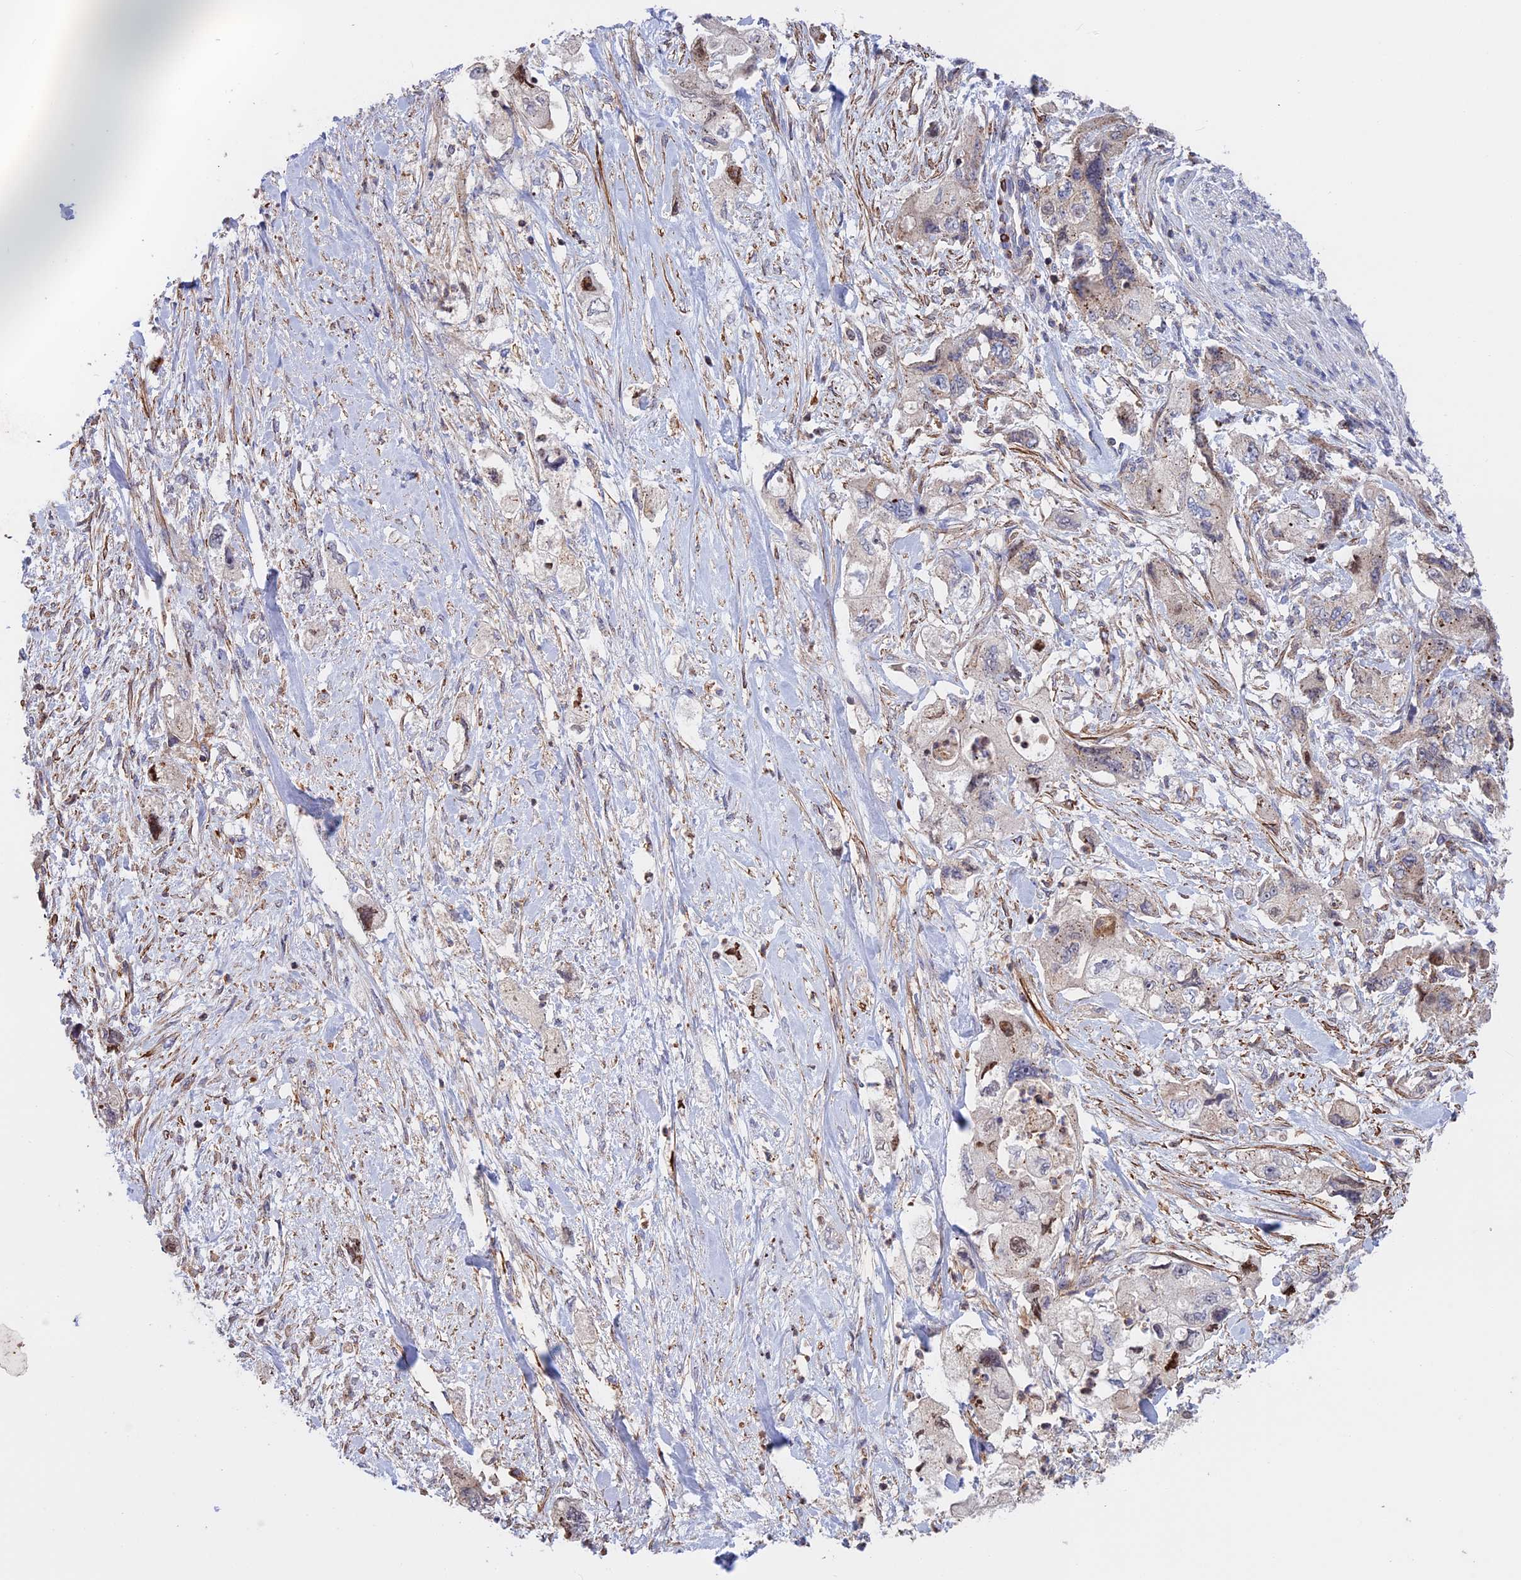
{"staining": {"intensity": "negative", "quantity": "none", "location": "none"}, "tissue": "pancreatic cancer", "cell_type": "Tumor cells", "image_type": "cancer", "snomed": [{"axis": "morphology", "description": "Adenocarcinoma, NOS"}, {"axis": "topography", "description": "Pancreas"}], "caption": "High power microscopy histopathology image of an immunohistochemistry (IHC) histopathology image of pancreatic cancer (adenocarcinoma), revealing no significant expression in tumor cells. Nuclei are stained in blue.", "gene": "LYPD5", "patient": {"sex": "female", "age": 73}}